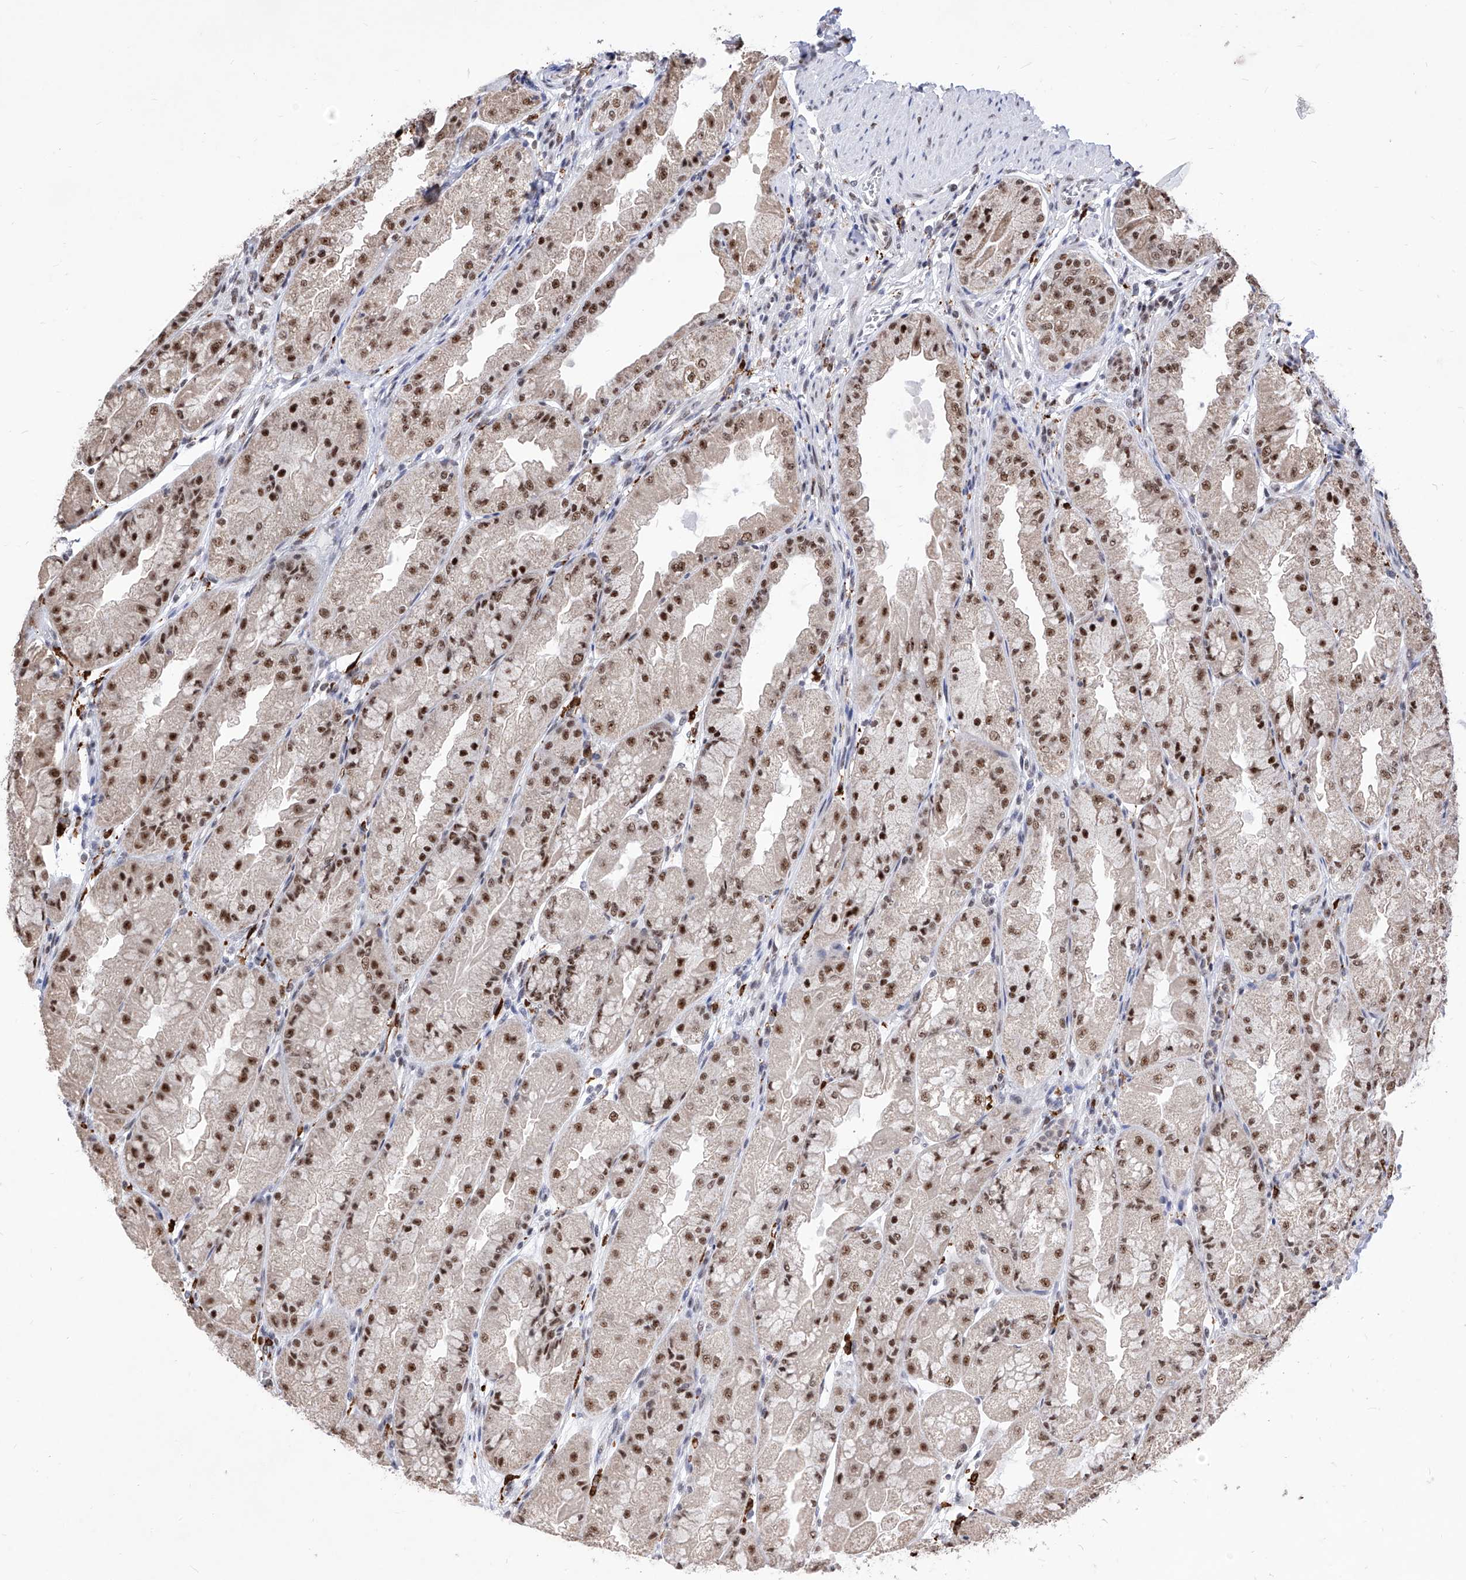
{"staining": {"intensity": "strong", "quantity": ">75%", "location": "nuclear"}, "tissue": "stomach", "cell_type": "Glandular cells", "image_type": "normal", "snomed": [{"axis": "morphology", "description": "Normal tissue, NOS"}, {"axis": "topography", "description": "Stomach, upper"}], "caption": "Brown immunohistochemical staining in normal human stomach demonstrates strong nuclear expression in about >75% of glandular cells. The staining was performed using DAB (3,3'-diaminobenzidine) to visualize the protein expression in brown, while the nuclei were stained in blue with hematoxylin (Magnification: 20x).", "gene": "PHF5A", "patient": {"sex": "male", "age": 47}}